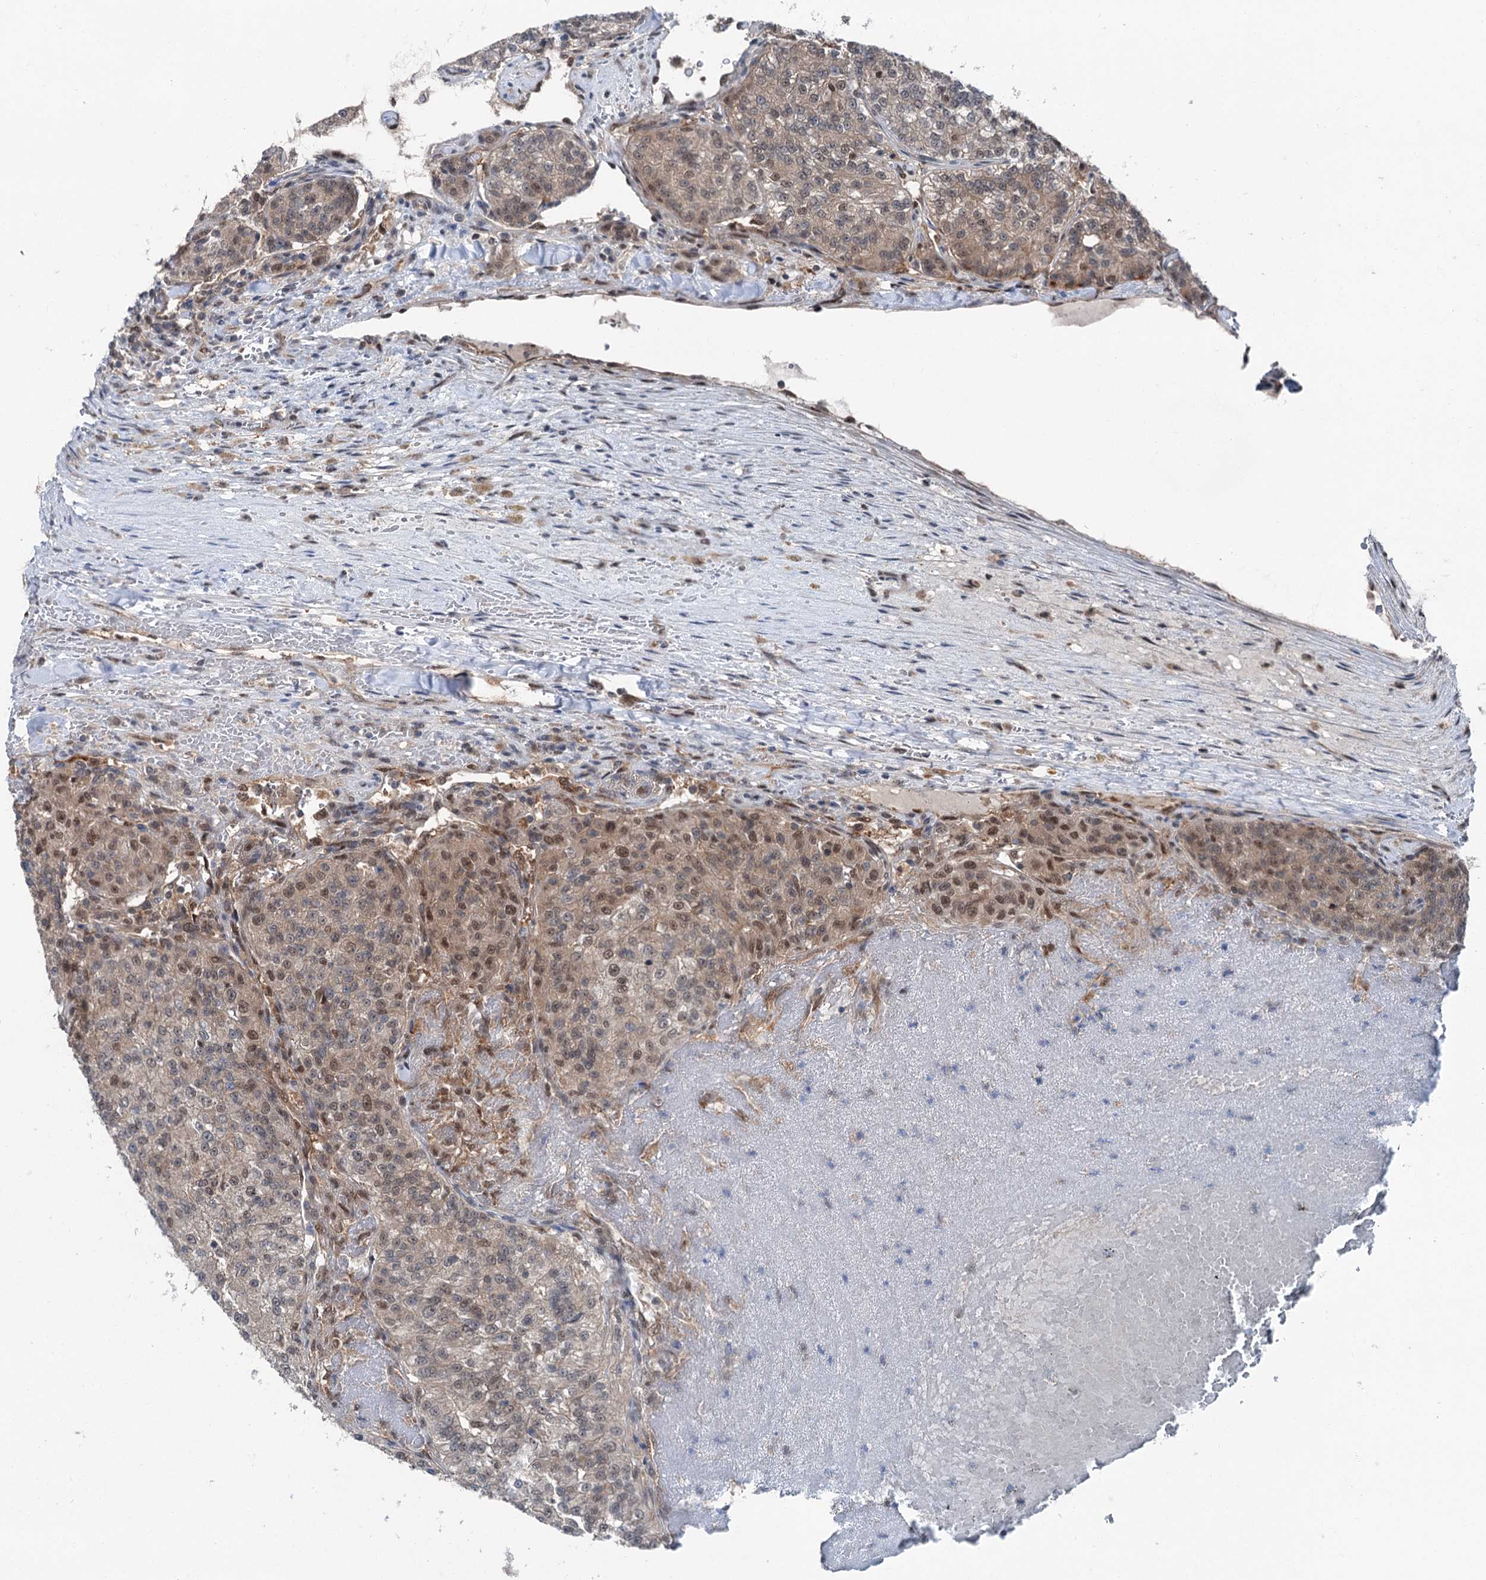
{"staining": {"intensity": "moderate", "quantity": "25%-75%", "location": "cytoplasmic/membranous,nuclear"}, "tissue": "renal cancer", "cell_type": "Tumor cells", "image_type": "cancer", "snomed": [{"axis": "morphology", "description": "Adenocarcinoma, NOS"}, {"axis": "topography", "description": "Kidney"}], "caption": "The histopathology image displays immunohistochemical staining of renal cancer (adenocarcinoma). There is moderate cytoplasmic/membranous and nuclear expression is seen in approximately 25%-75% of tumor cells. The staining was performed using DAB (3,3'-diaminobenzidine), with brown indicating positive protein expression. Nuclei are stained blue with hematoxylin.", "gene": "PSMD13", "patient": {"sex": "female", "age": 63}}